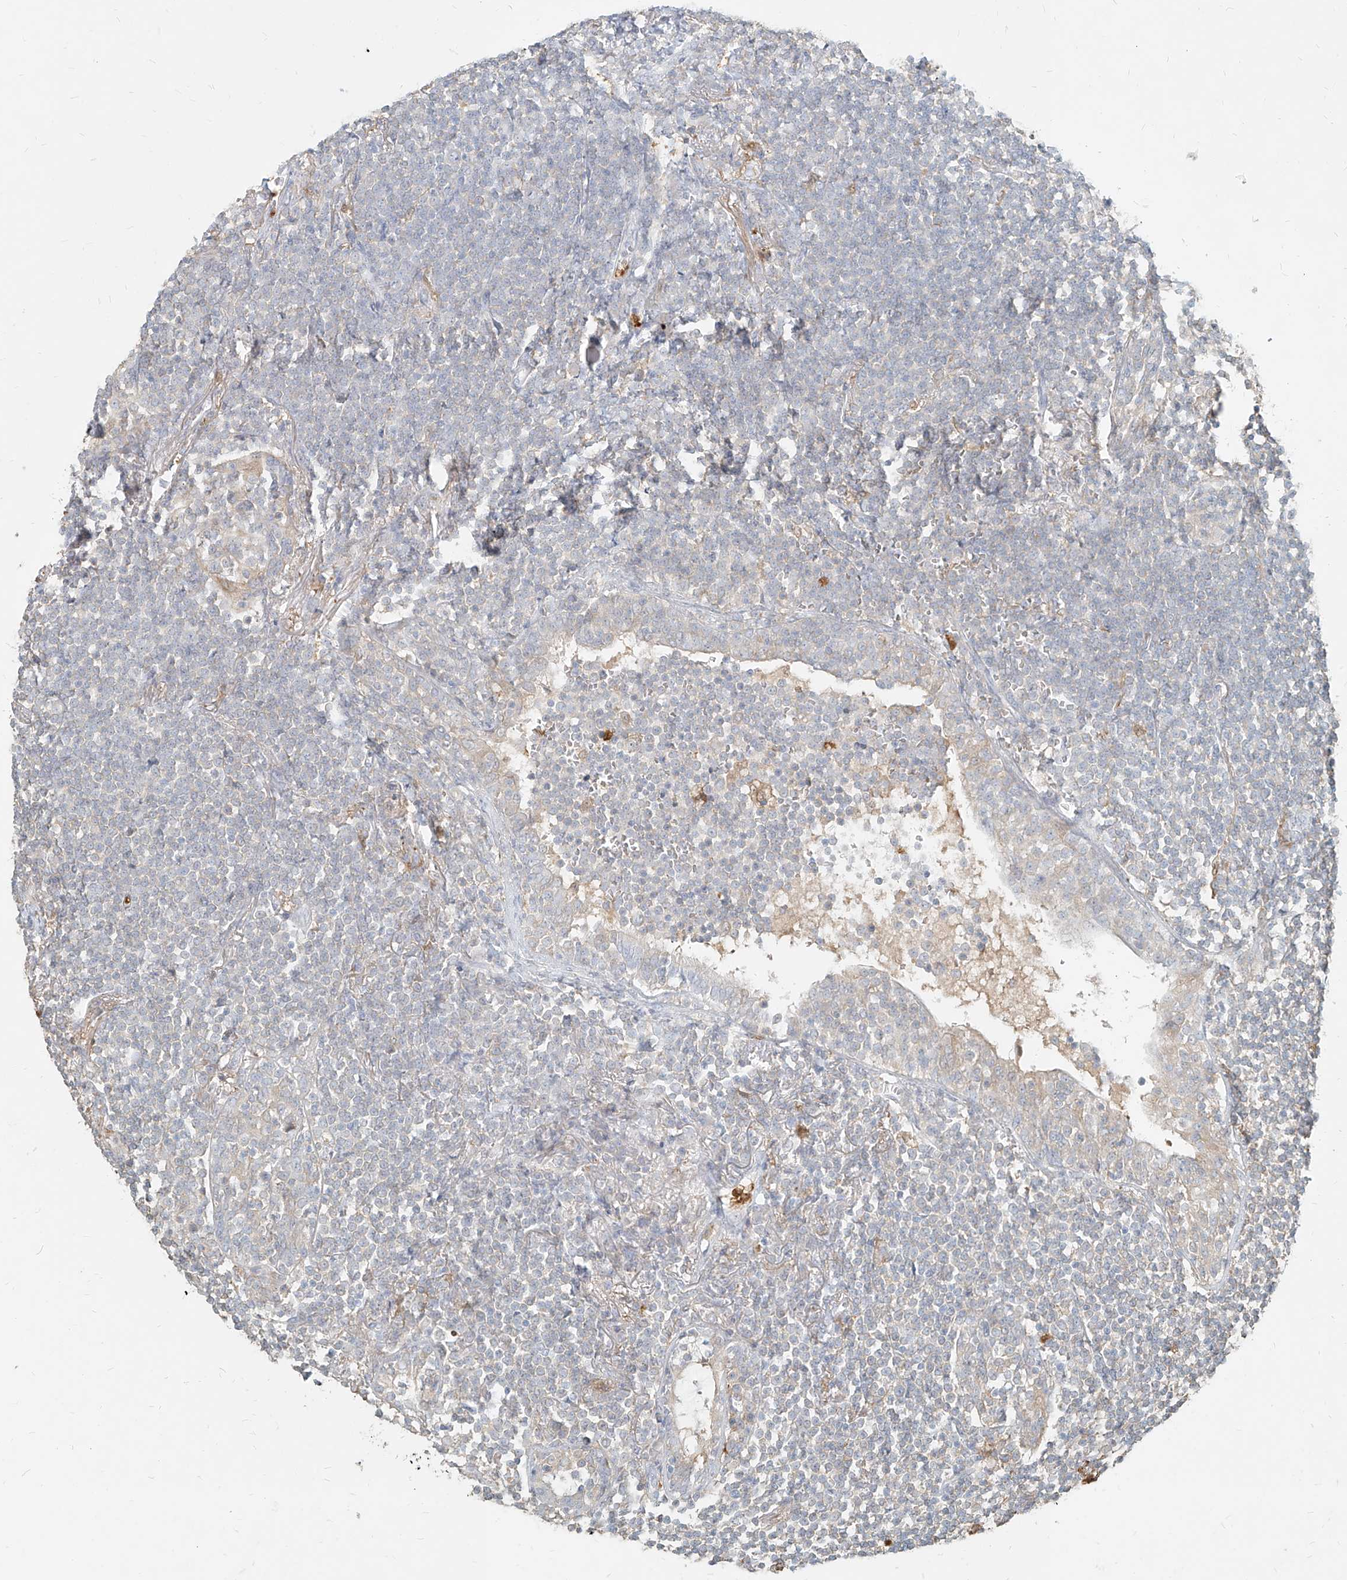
{"staining": {"intensity": "negative", "quantity": "none", "location": "none"}, "tissue": "lymphoma", "cell_type": "Tumor cells", "image_type": "cancer", "snomed": [{"axis": "morphology", "description": "Malignant lymphoma, non-Hodgkin's type, Low grade"}, {"axis": "topography", "description": "Lung"}], "caption": "Immunohistochemistry (IHC) of low-grade malignant lymphoma, non-Hodgkin's type demonstrates no staining in tumor cells.", "gene": "PGD", "patient": {"sex": "female", "age": 71}}